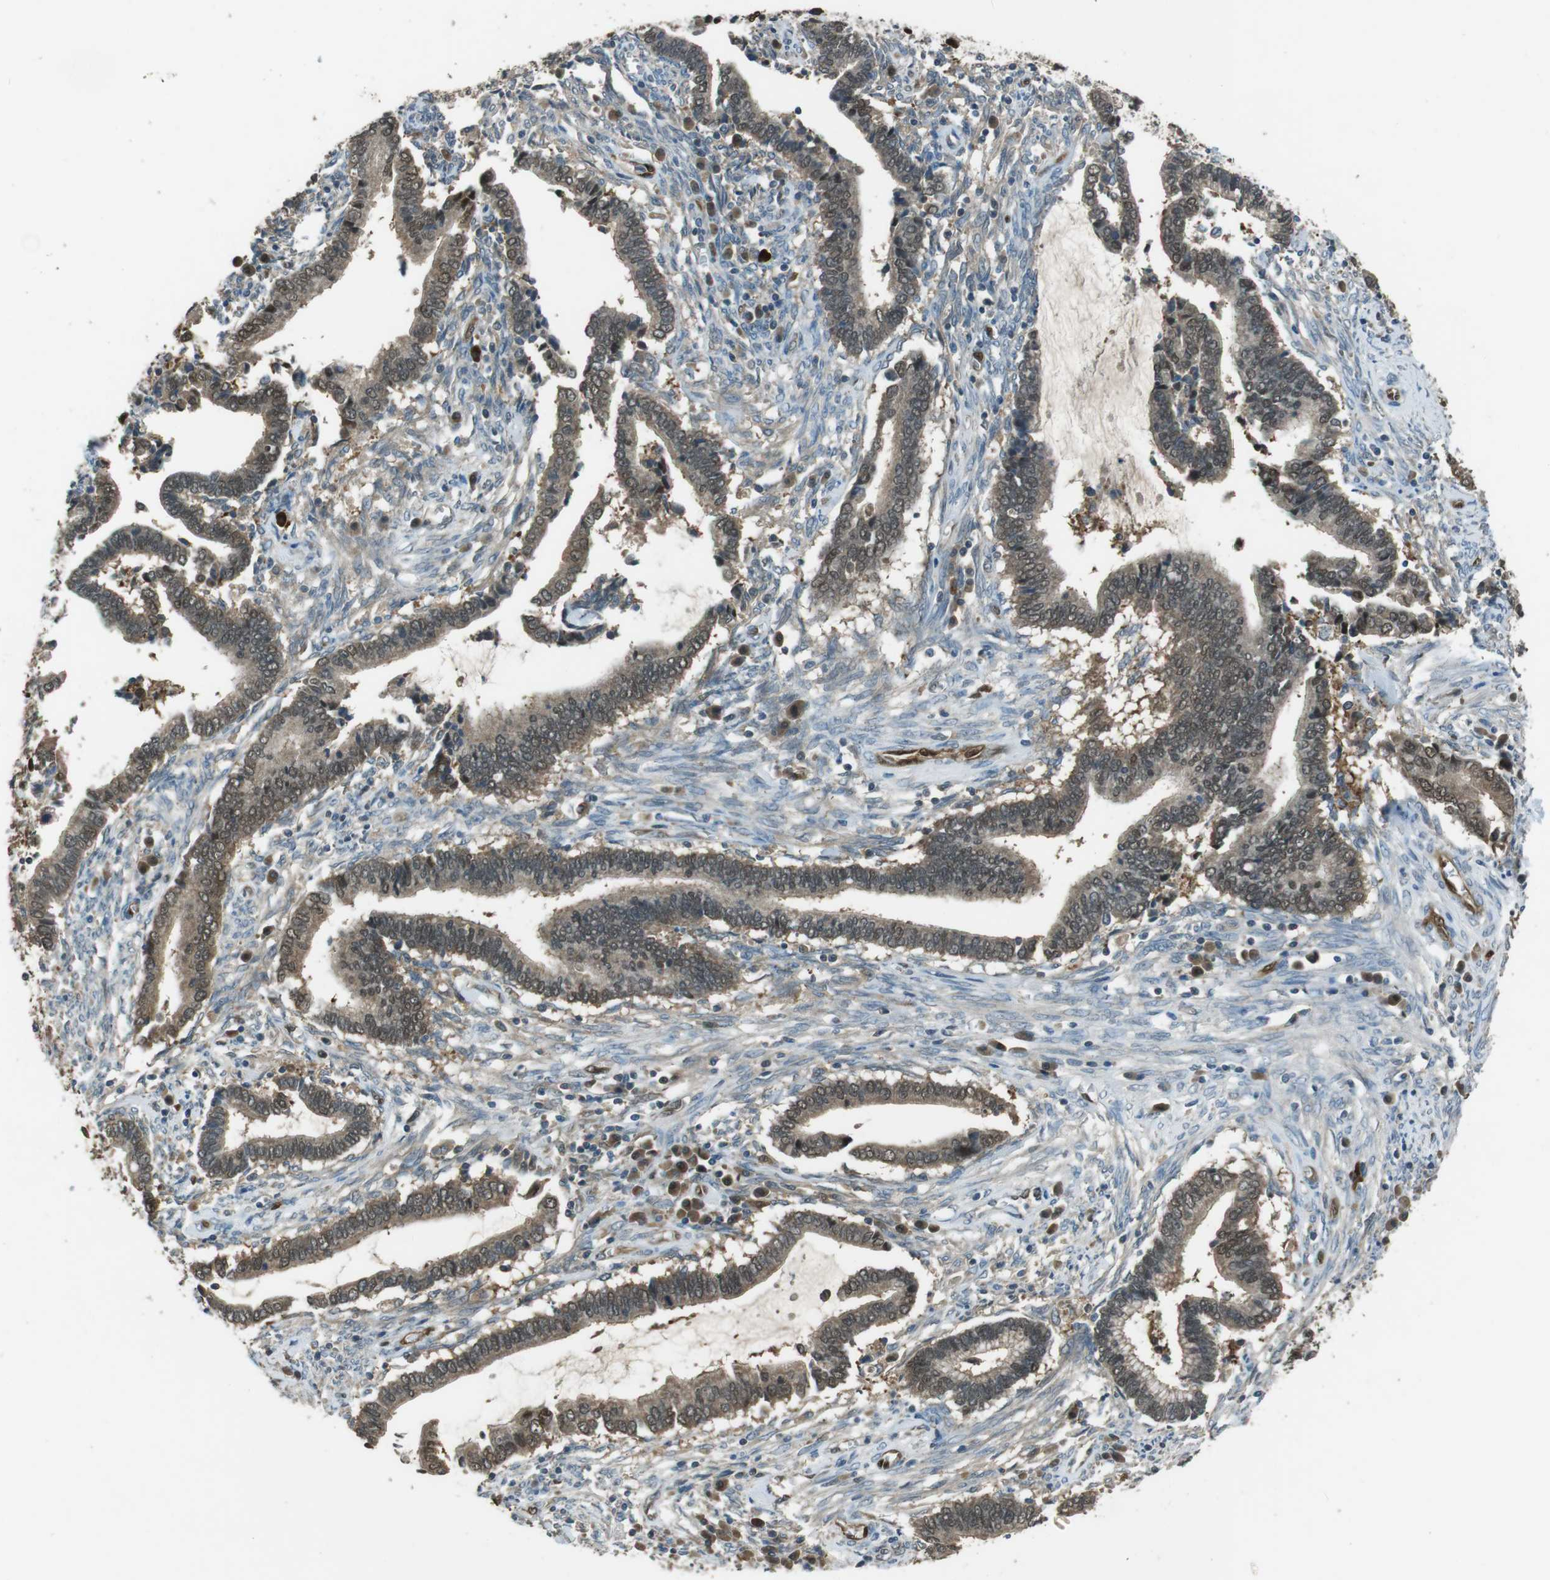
{"staining": {"intensity": "weak", "quantity": ">75%", "location": "cytoplasmic/membranous,nuclear"}, "tissue": "cervical cancer", "cell_type": "Tumor cells", "image_type": "cancer", "snomed": [{"axis": "morphology", "description": "Adenocarcinoma, NOS"}, {"axis": "topography", "description": "Cervix"}], "caption": "IHC of cervical adenocarcinoma demonstrates low levels of weak cytoplasmic/membranous and nuclear staining in about >75% of tumor cells. The protein is stained brown, and the nuclei are stained in blue (DAB (3,3'-diaminobenzidine) IHC with brightfield microscopy, high magnification).", "gene": "MFAP3", "patient": {"sex": "female", "age": 44}}